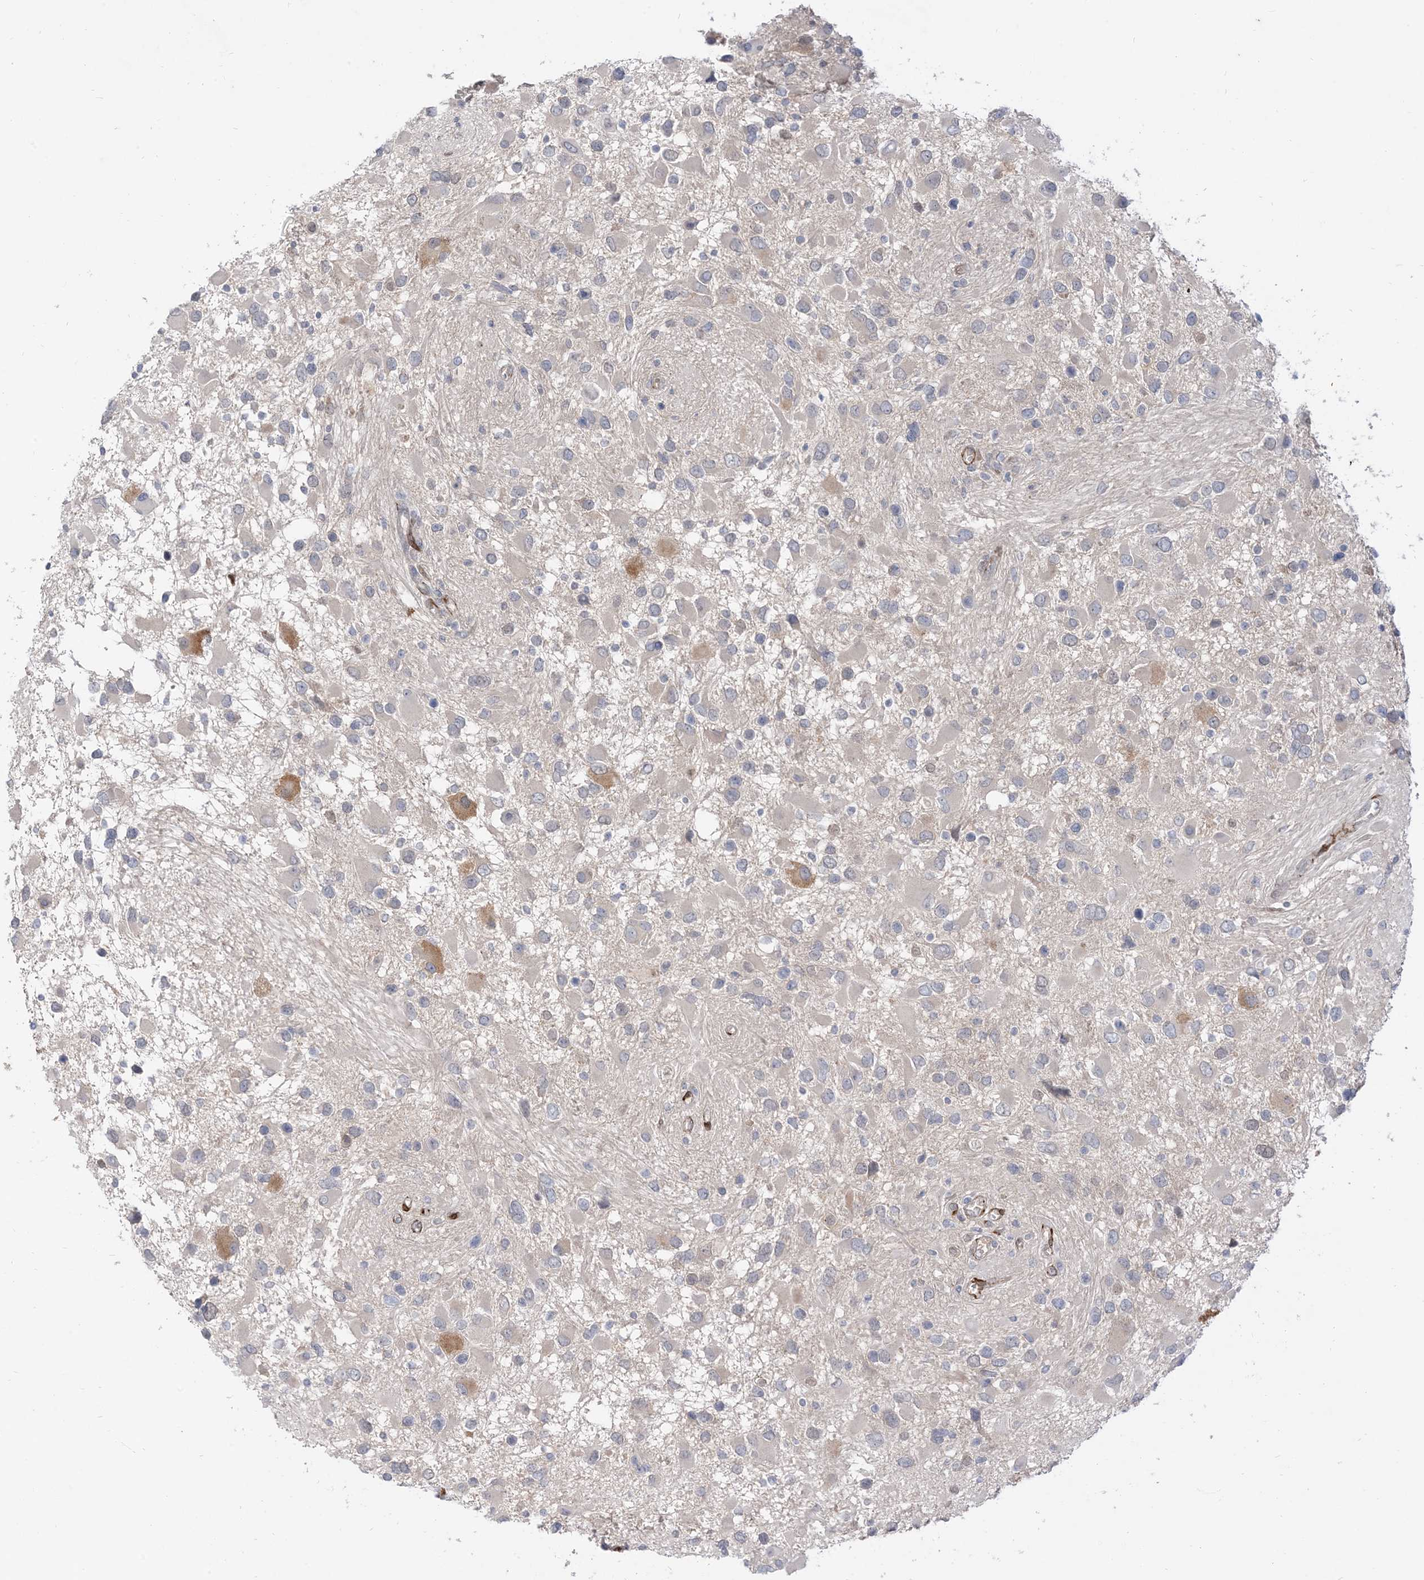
{"staining": {"intensity": "negative", "quantity": "none", "location": "none"}, "tissue": "glioma", "cell_type": "Tumor cells", "image_type": "cancer", "snomed": [{"axis": "morphology", "description": "Glioma, malignant, High grade"}, {"axis": "topography", "description": "Brain"}], "caption": "Malignant glioma (high-grade) stained for a protein using IHC displays no positivity tumor cells.", "gene": "RIN1", "patient": {"sex": "male", "age": 53}}